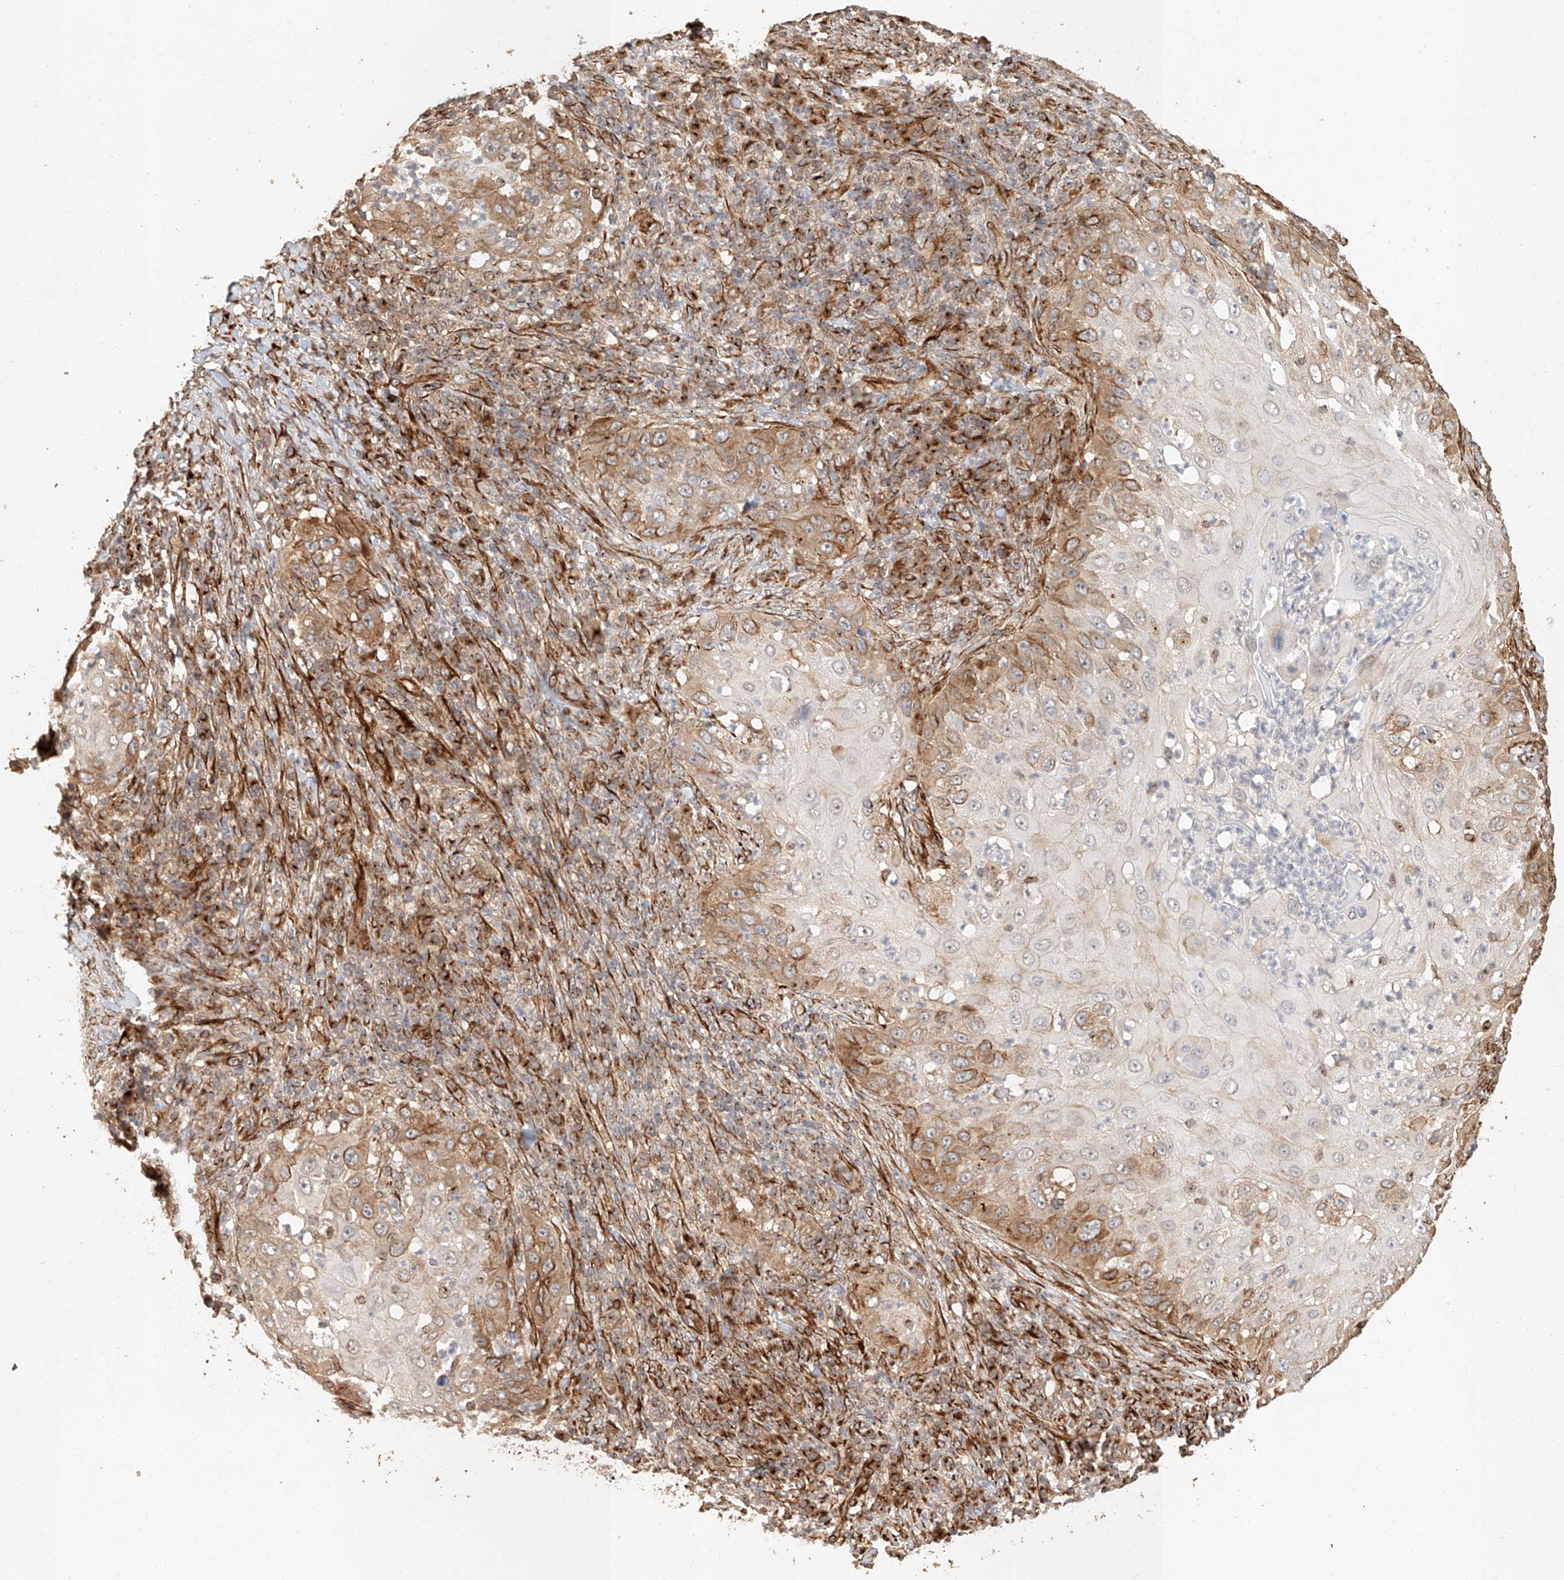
{"staining": {"intensity": "moderate", "quantity": ">75%", "location": "cytoplasmic/membranous"}, "tissue": "skin cancer", "cell_type": "Tumor cells", "image_type": "cancer", "snomed": [{"axis": "morphology", "description": "Squamous cell carcinoma, NOS"}, {"axis": "topography", "description": "Skin"}], "caption": "A high-resolution image shows immunohistochemistry (IHC) staining of skin cancer (squamous cell carcinoma), which shows moderate cytoplasmic/membranous positivity in approximately >75% of tumor cells. (DAB = brown stain, brightfield microscopy at high magnification).", "gene": "NAP1L1", "patient": {"sex": "female", "age": 44}}